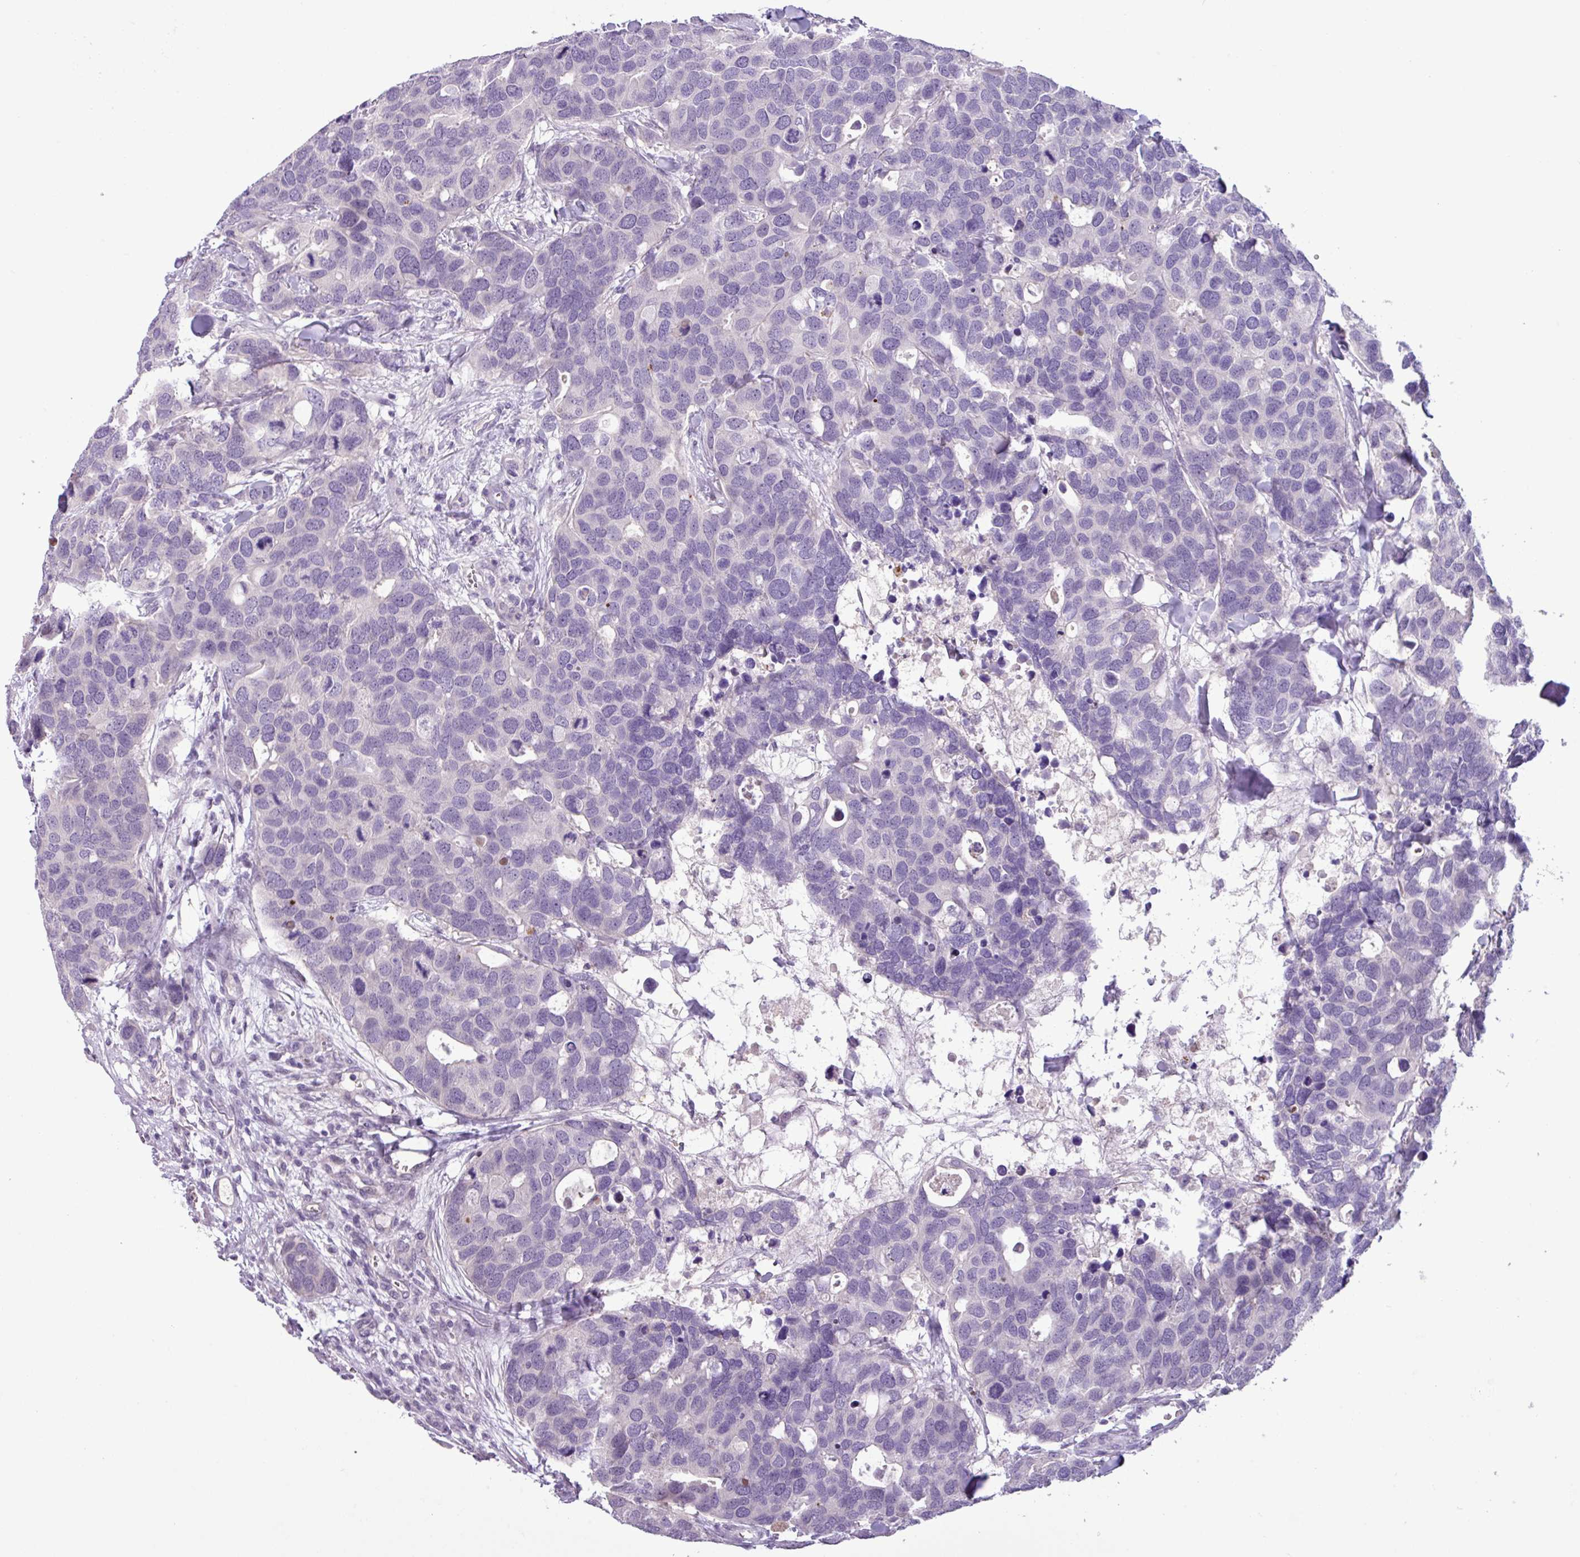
{"staining": {"intensity": "negative", "quantity": "none", "location": "none"}, "tissue": "breast cancer", "cell_type": "Tumor cells", "image_type": "cancer", "snomed": [{"axis": "morphology", "description": "Duct carcinoma"}, {"axis": "topography", "description": "Breast"}], "caption": "This is an immunohistochemistry histopathology image of human intraductal carcinoma (breast). There is no positivity in tumor cells.", "gene": "PNLDC1", "patient": {"sex": "female", "age": 83}}